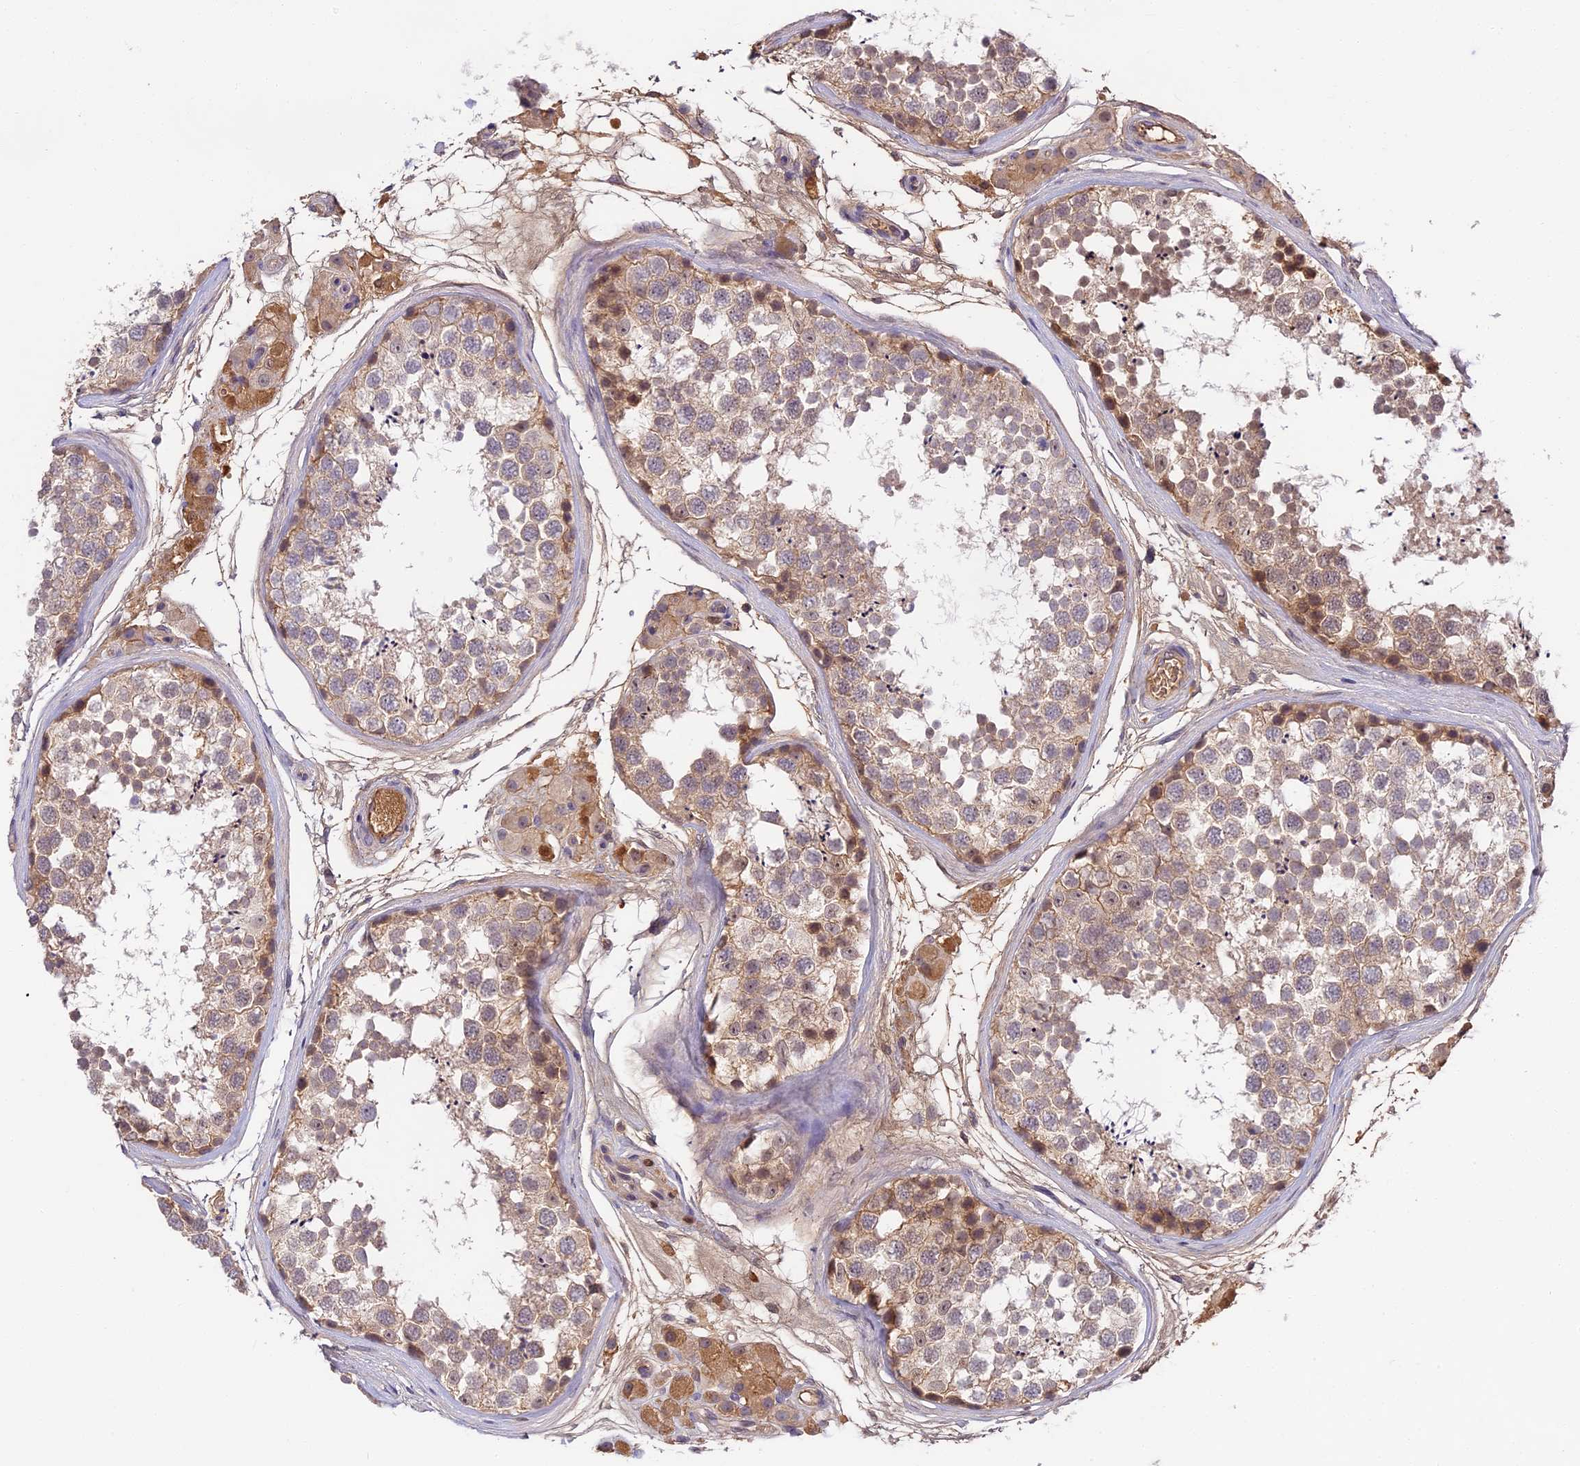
{"staining": {"intensity": "moderate", "quantity": "<25%", "location": "cytoplasmic/membranous"}, "tissue": "testis", "cell_type": "Cells in seminiferous ducts", "image_type": "normal", "snomed": [{"axis": "morphology", "description": "Normal tissue, NOS"}, {"axis": "topography", "description": "Testis"}], "caption": "Protein analysis of benign testis reveals moderate cytoplasmic/membranous staining in approximately <25% of cells in seminiferous ducts.", "gene": "ADGRD1", "patient": {"sex": "male", "age": 56}}